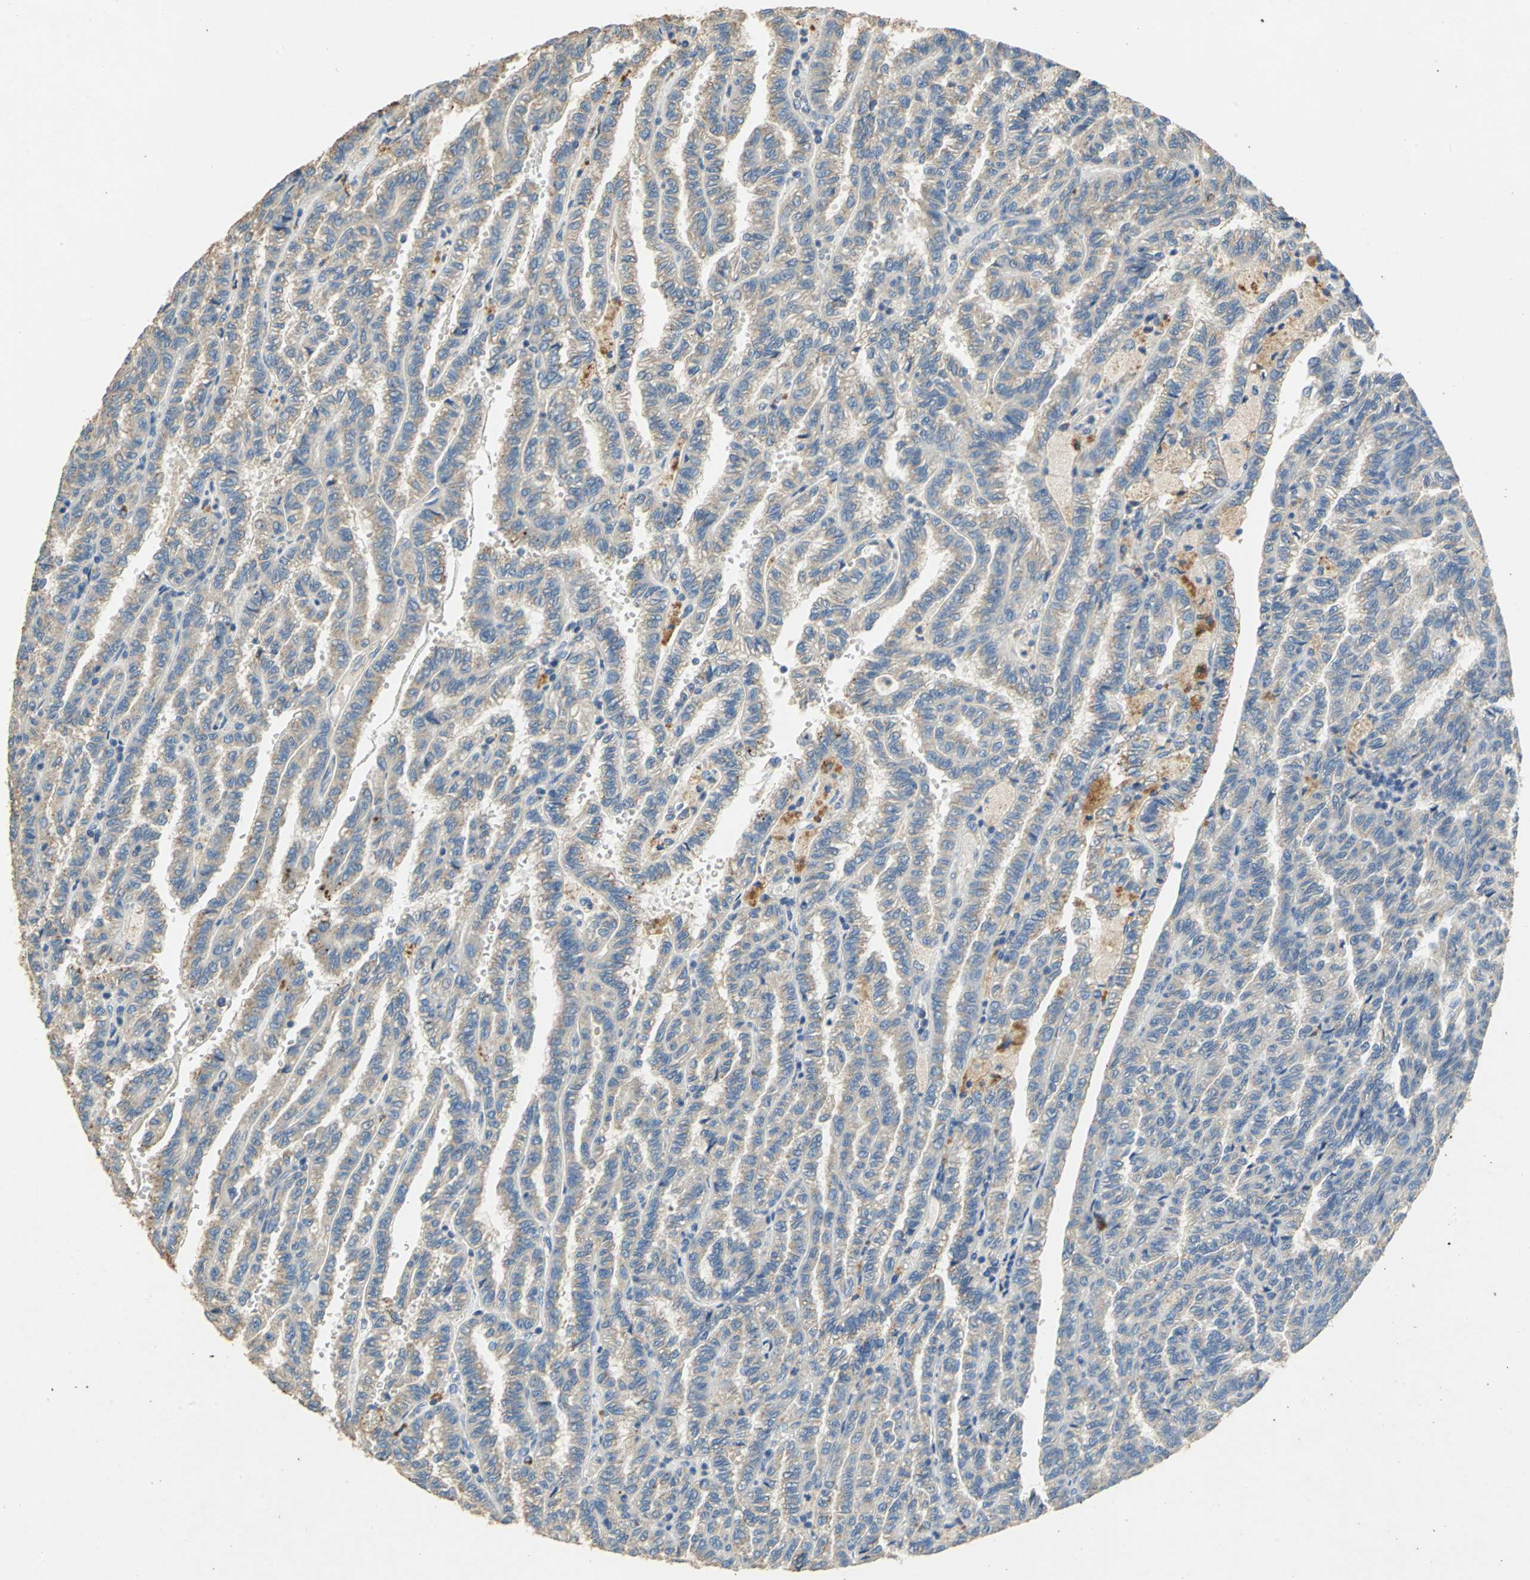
{"staining": {"intensity": "weak", "quantity": ">75%", "location": "cytoplasmic/membranous"}, "tissue": "renal cancer", "cell_type": "Tumor cells", "image_type": "cancer", "snomed": [{"axis": "morphology", "description": "Inflammation, NOS"}, {"axis": "morphology", "description": "Adenocarcinoma, NOS"}, {"axis": "topography", "description": "Kidney"}], "caption": "Immunohistochemistry micrograph of renal adenocarcinoma stained for a protein (brown), which demonstrates low levels of weak cytoplasmic/membranous expression in about >75% of tumor cells.", "gene": "ADAMTS5", "patient": {"sex": "male", "age": 68}}